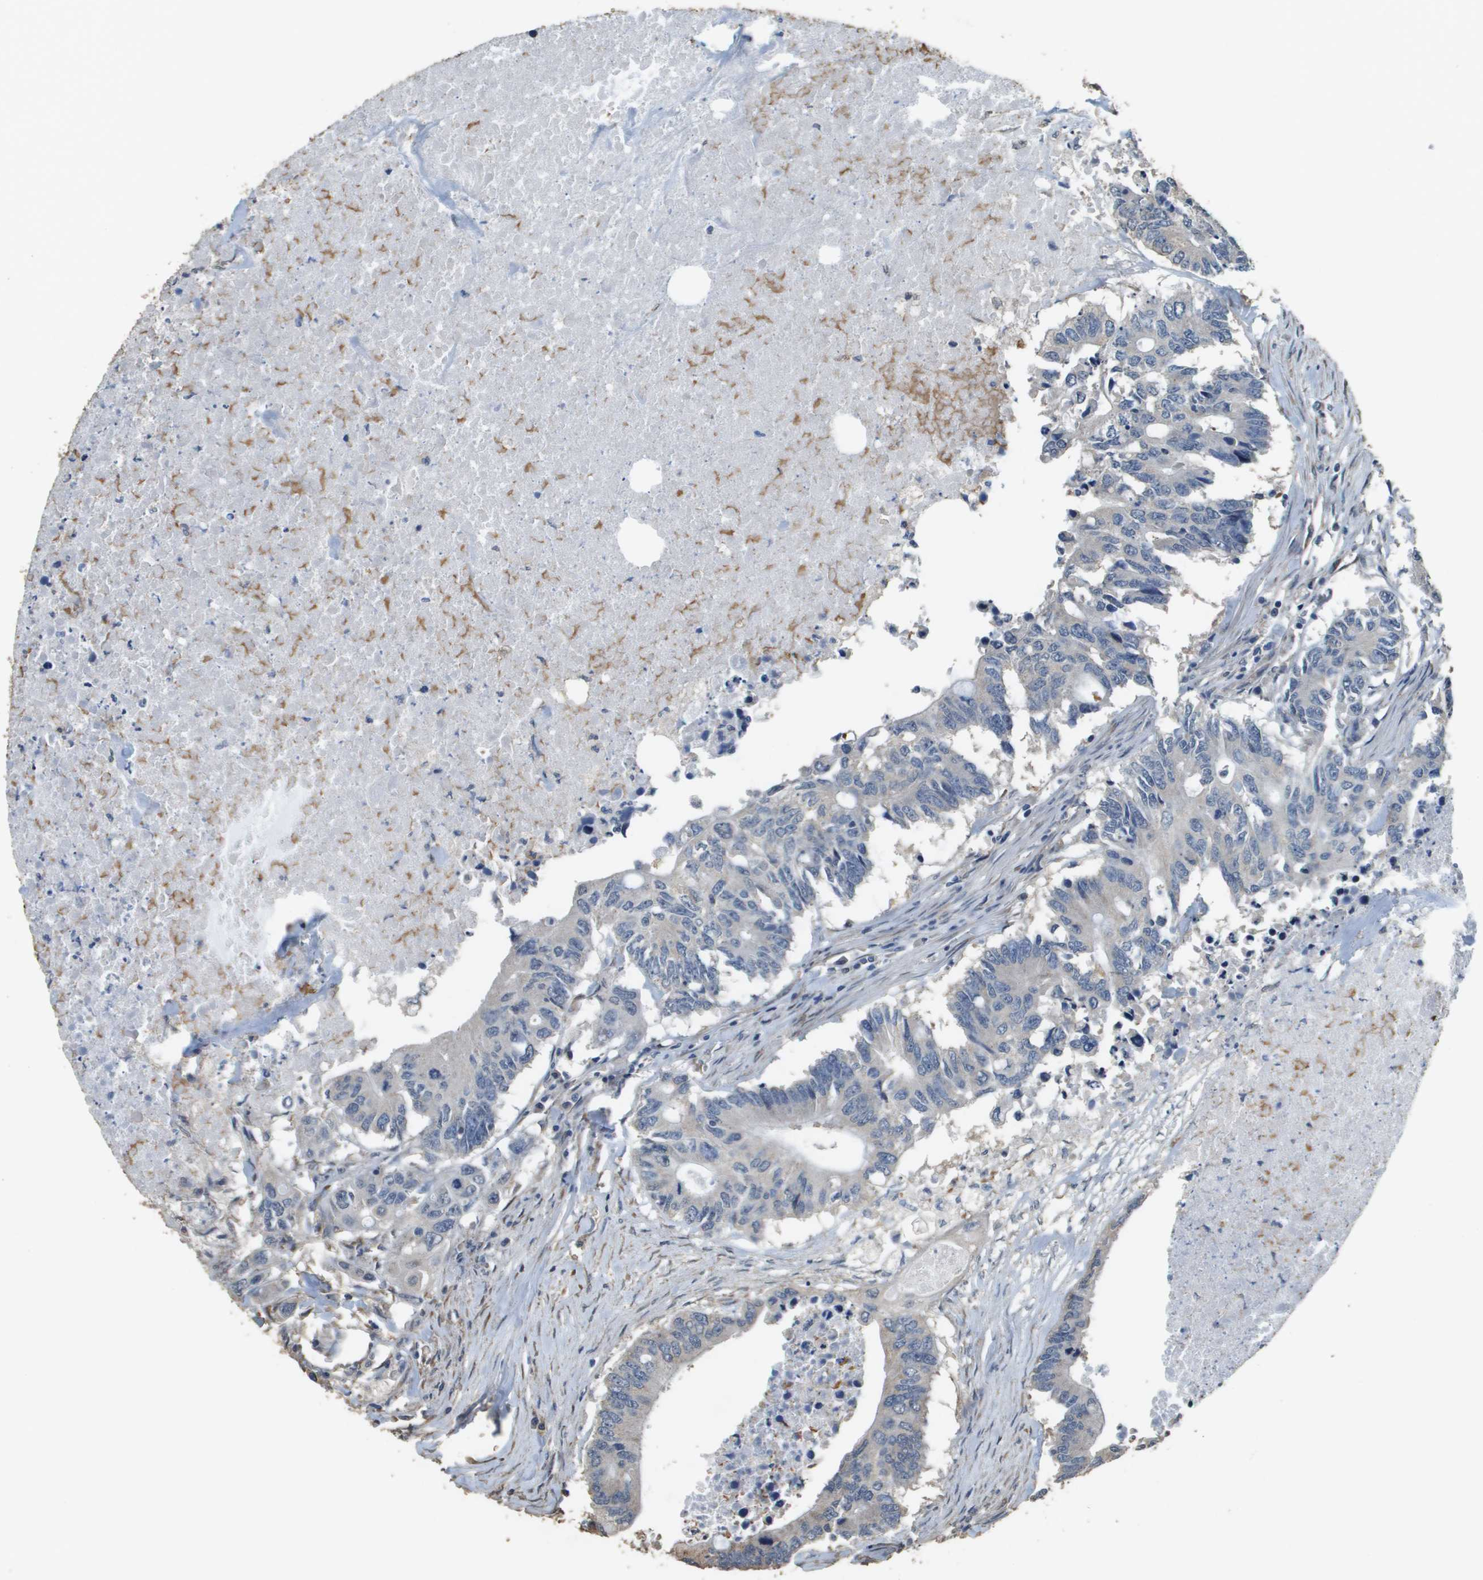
{"staining": {"intensity": "negative", "quantity": "none", "location": "none"}, "tissue": "colorectal cancer", "cell_type": "Tumor cells", "image_type": "cancer", "snomed": [{"axis": "morphology", "description": "Adenocarcinoma, NOS"}, {"axis": "topography", "description": "Colon"}], "caption": "Tumor cells are negative for brown protein staining in adenocarcinoma (colorectal). (DAB immunohistochemistry (IHC) visualized using brightfield microscopy, high magnification).", "gene": "RAB6B", "patient": {"sex": "male", "age": 71}}